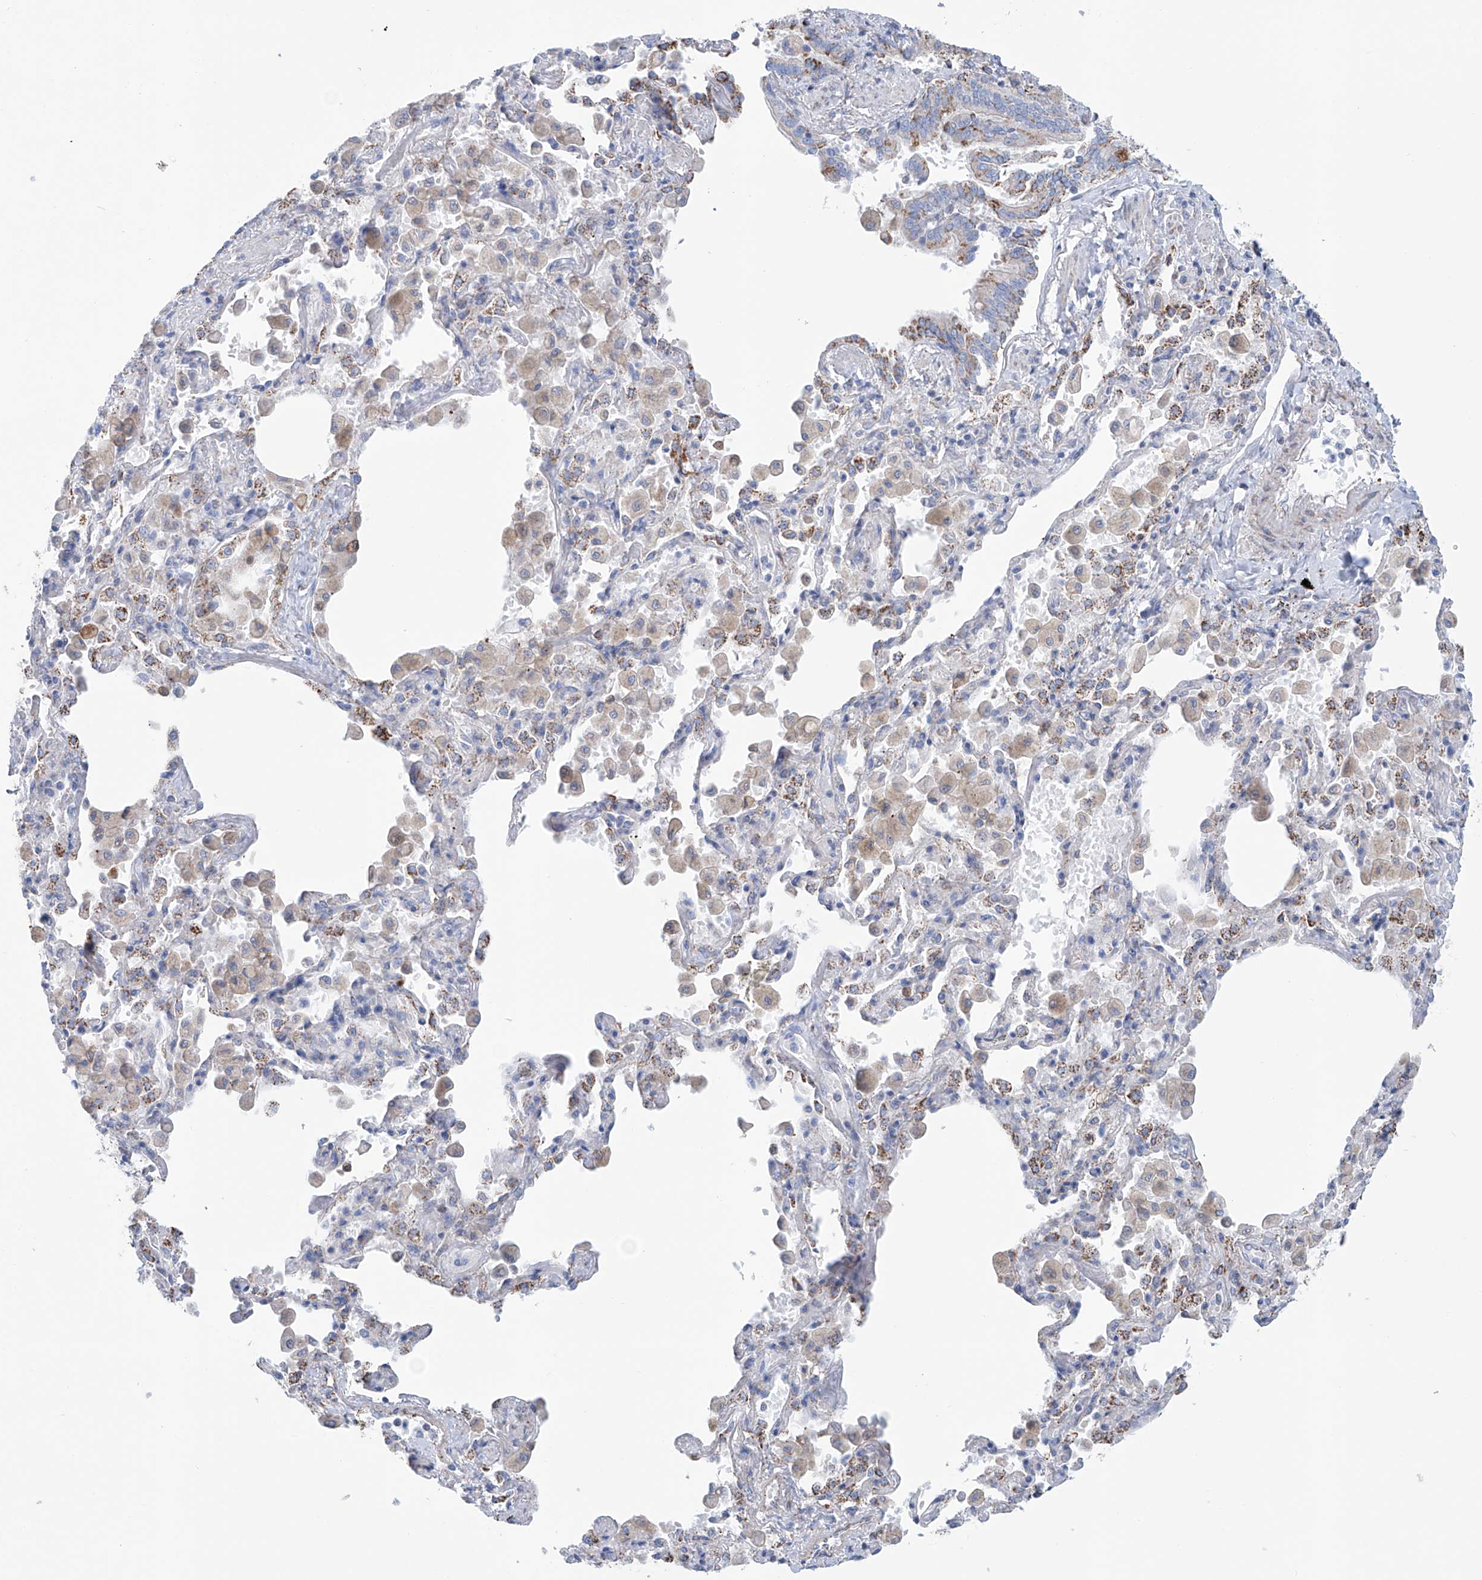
{"staining": {"intensity": "moderate", "quantity": "25%-75%", "location": "cytoplasmic/membranous"}, "tissue": "bronchus", "cell_type": "Respiratory epithelial cells", "image_type": "normal", "snomed": [{"axis": "morphology", "description": "Normal tissue, NOS"}, {"axis": "morphology", "description": "Inflammation, NOS"}, {"axis": "topography", "description": "Lung"}], "caption": "Bronchus stained with immunohistochemistry (IHC) shows moderate cytoplasmic/membranous expression in approximately 25%-75% of respiratory epithelial cells. Ihc stains the protein in brown and the nuclei are stained blue.", "gene": "ALDH6A1", "patient": {"sex": "female", "age": 46}}